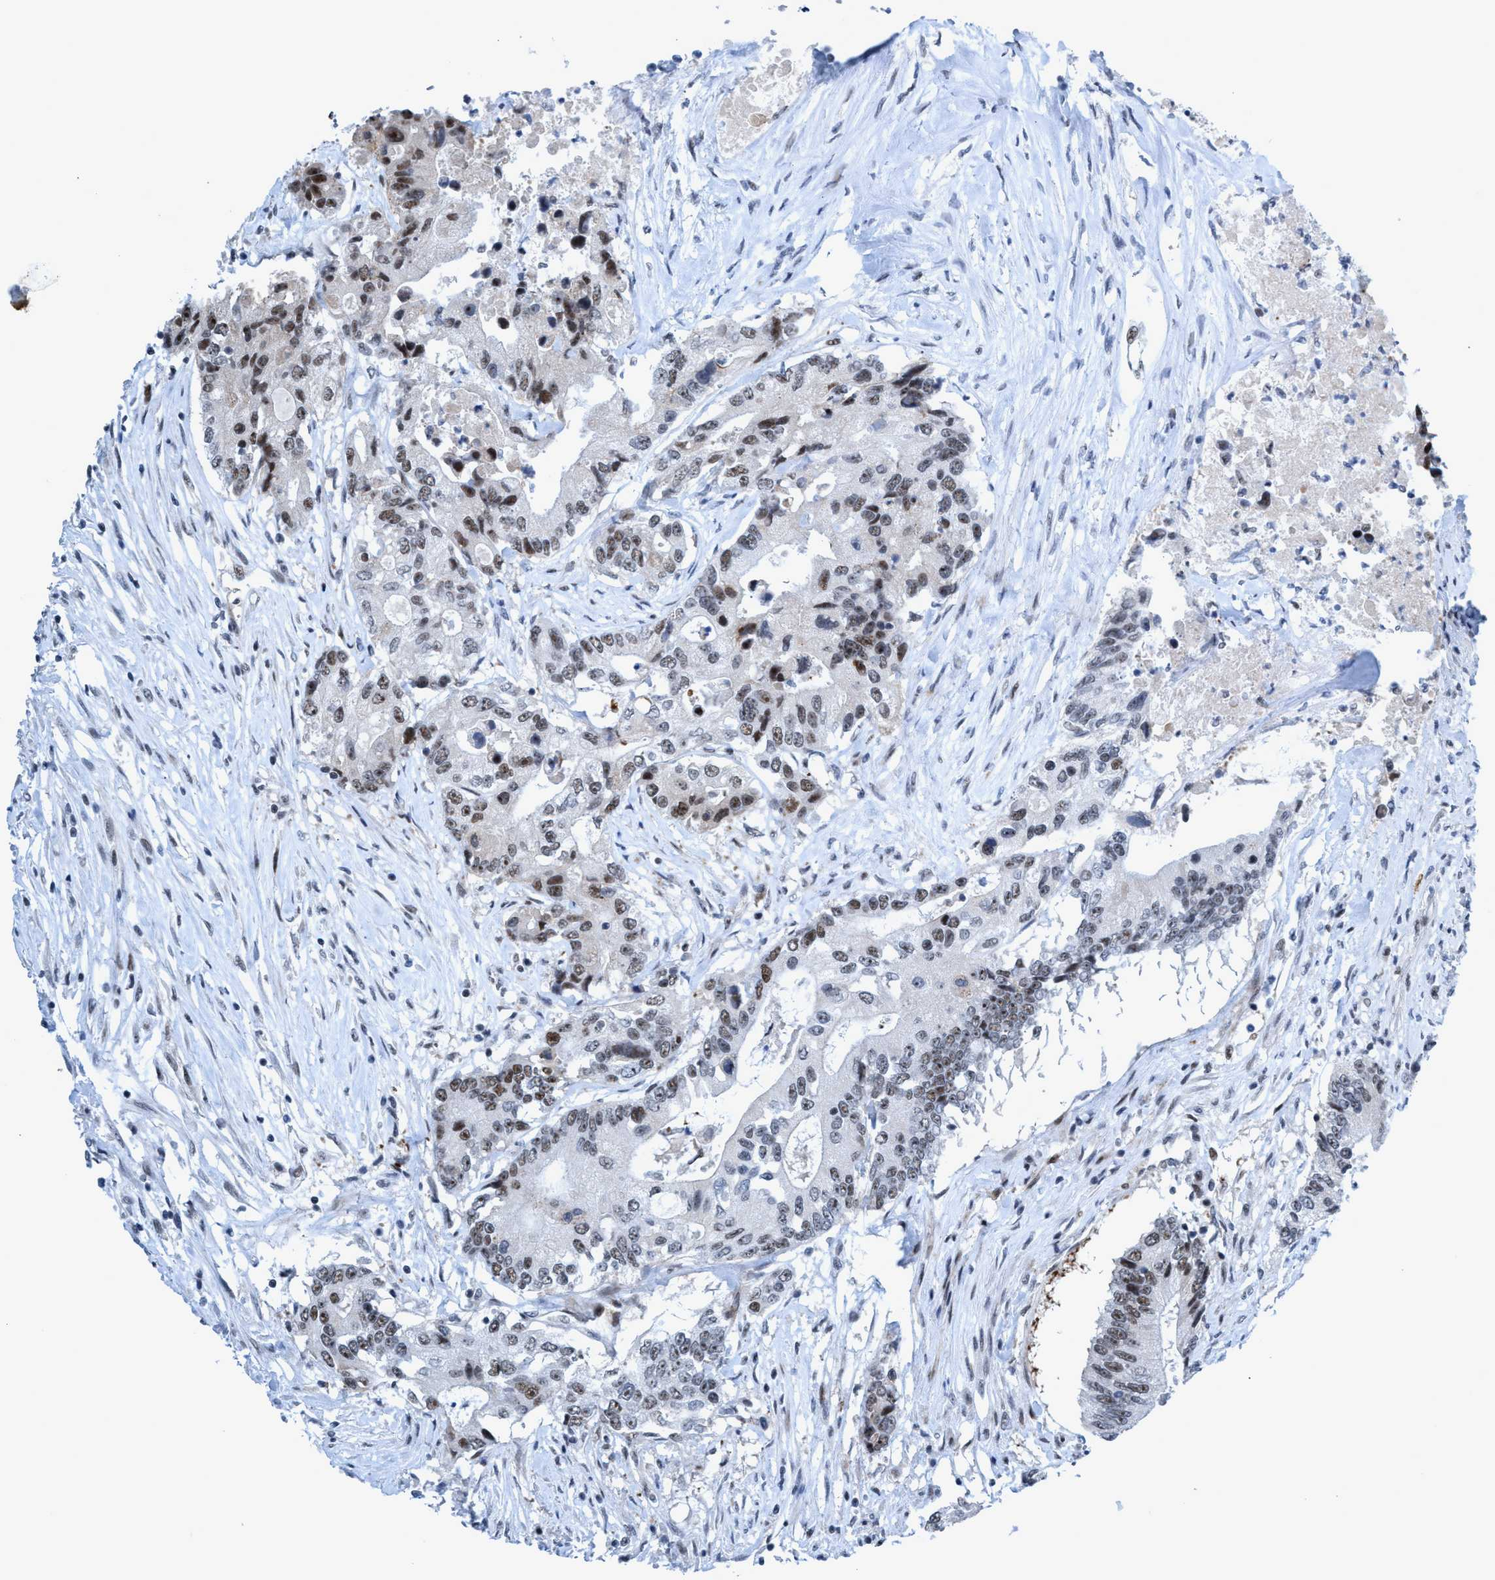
{"staining": {"intensity": "weak", "quantity": "25%-75%", "location": "nuclear"}, "tissue": "colorectal cancer", "cell_type": "Tumor cells", "image_type": "cancer", "snomed": [{"axis": "morphology", "description": "Adenocarcinoma, NOS"}, {"axis": "topography", "description": "Colon"}], "caption": "Immunohistochemistry (IHC) staining of colorectal cancer, which reveals low levels of weak nuclear positivity in approximately 25%-75% of tumor cells indicating weak nuclear protein positivity. The staining was performed using DAB (brown) for protein detection and nuclei were counterstained in hematoxylin (blue).", "gene": "CWC27", "patient": {"sex": "female", "age": 77}}